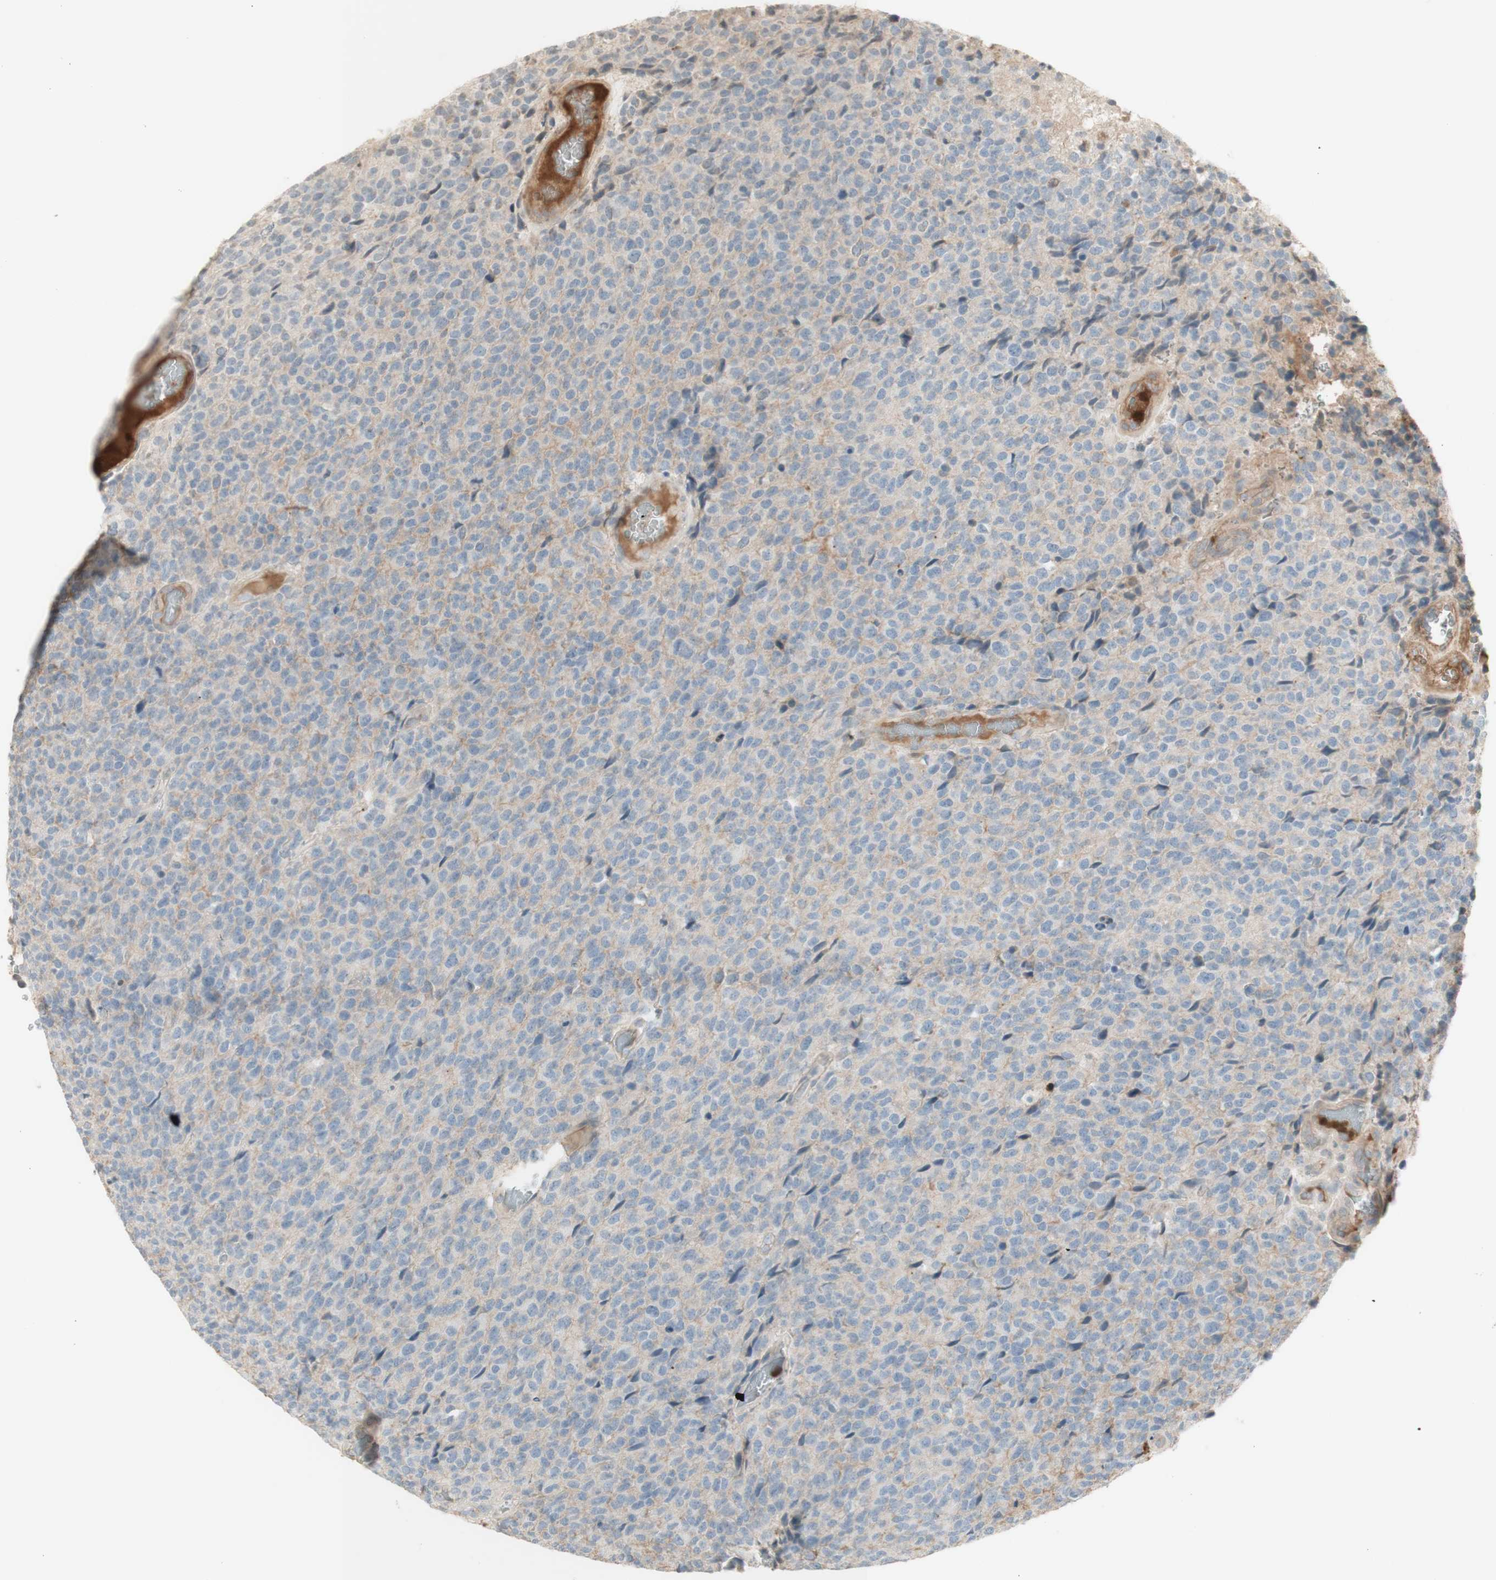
{"staining": {"intensity": "weak", "quantity": "25%-75%", "location": "cytoplasmic/membranous"}, "tissue": "glioma", "cell_type": "Tumor cells", "image_type": "cancer", "snomed": [{"axis": "morphology", "description": "Glioma, malignant, High grade"}, {"axis": "topography", "description": "pancreas cauda"}], "caption": "Glioma tissue reveals weak cytoplasmic/membranous positivity in approximately 25%-75% of tumor cells", "gene": "NID1", "patient": {"sex": "male", "age": 60}}